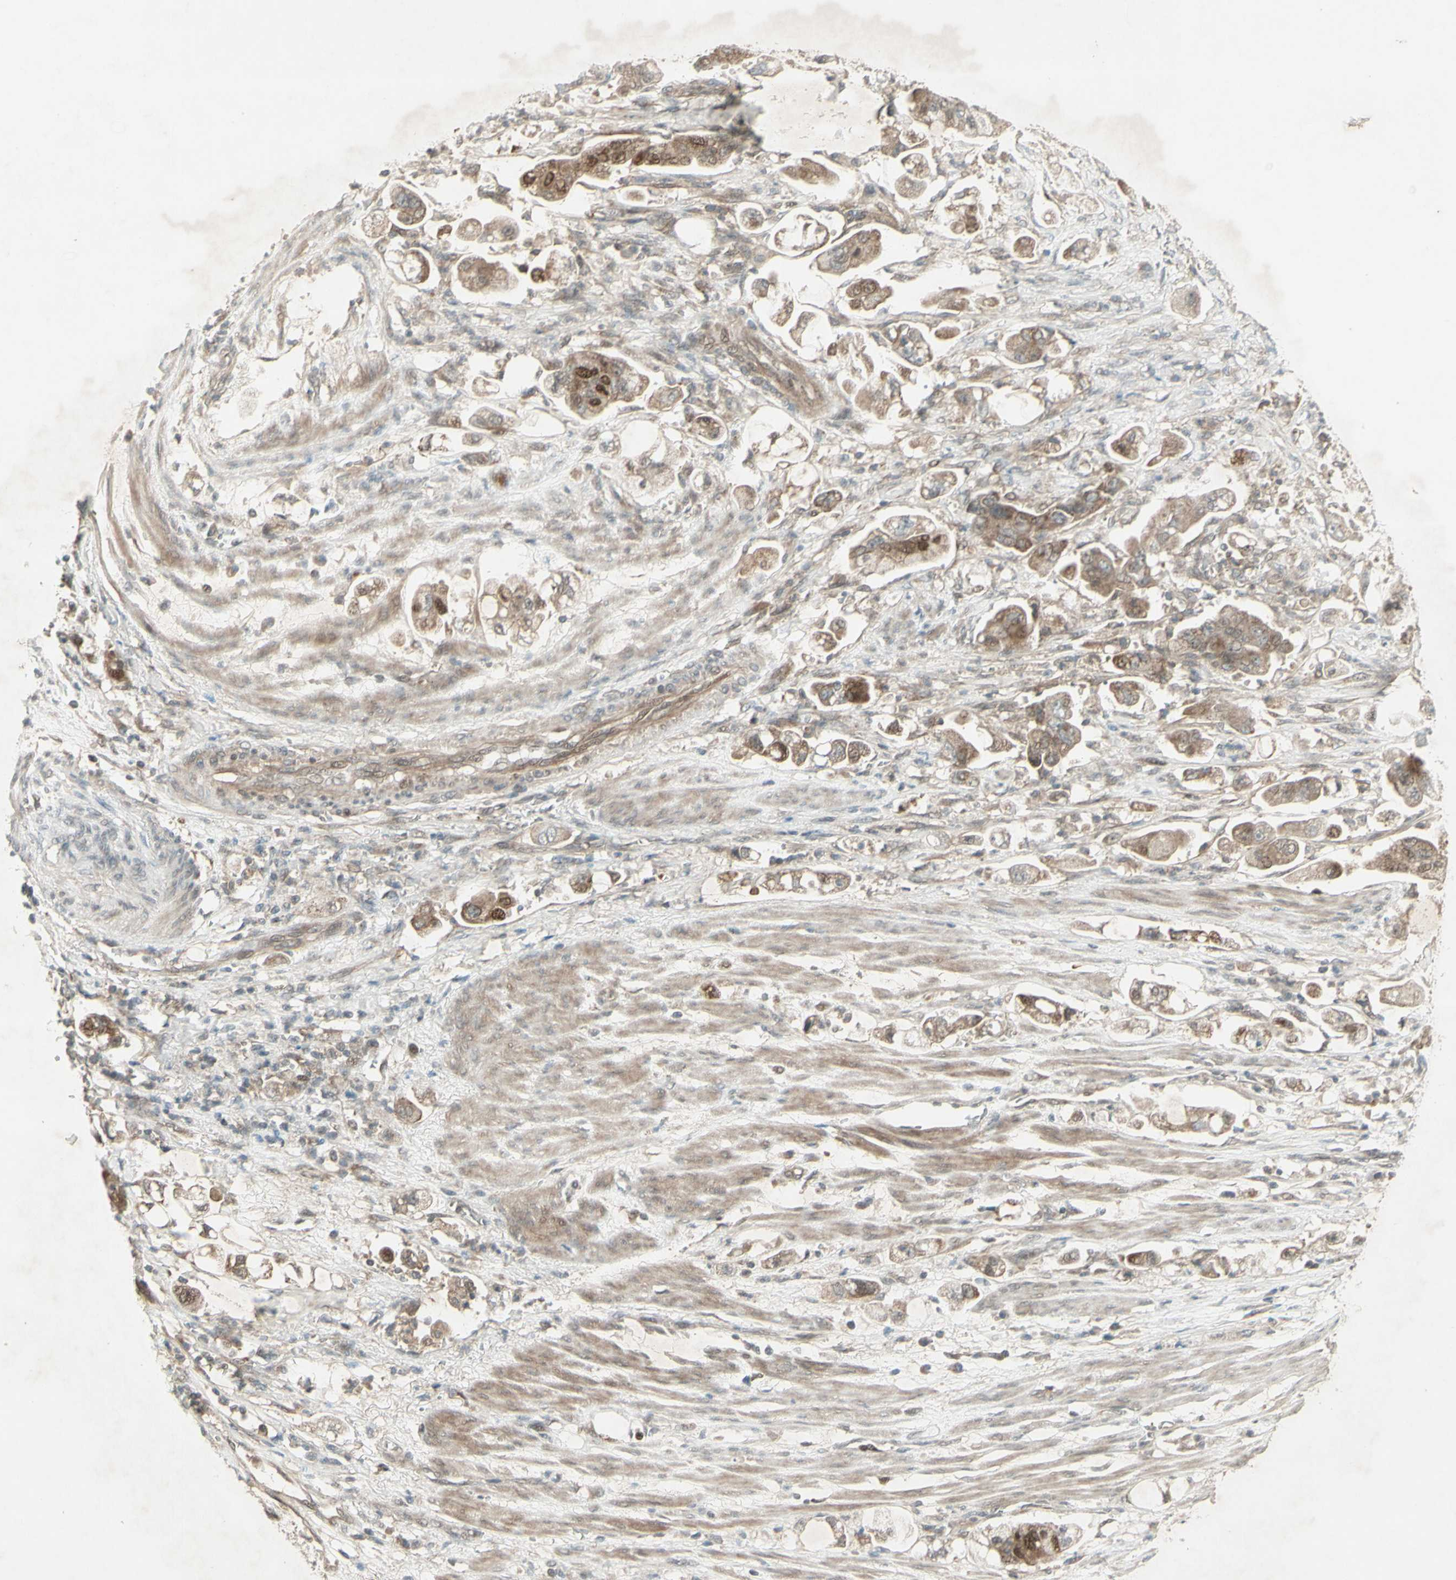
{"staining": {"intensity": "moderate", "quantity": "25%-75%", "location": "cytoplasmic/membranous"}, "tissue": "stomach cancer", "cell_type": "Tumor cells", "image_type": "cancer", "snomed": [{"axis": "morphology", "description": "Adenocarcinoma, NOS"}, {"axis": "topography", "description": "Stomach"}], "caption": "A photomicrograph showing moderate cytoplasmic/membranous staining in approximately 25%-75% of tumor cells in adenocarcinoma (stomach), as visualized by brown immunohistochemical staining.", "gene": "MSH6", "patient": {"sex": "male", "age": 62}}